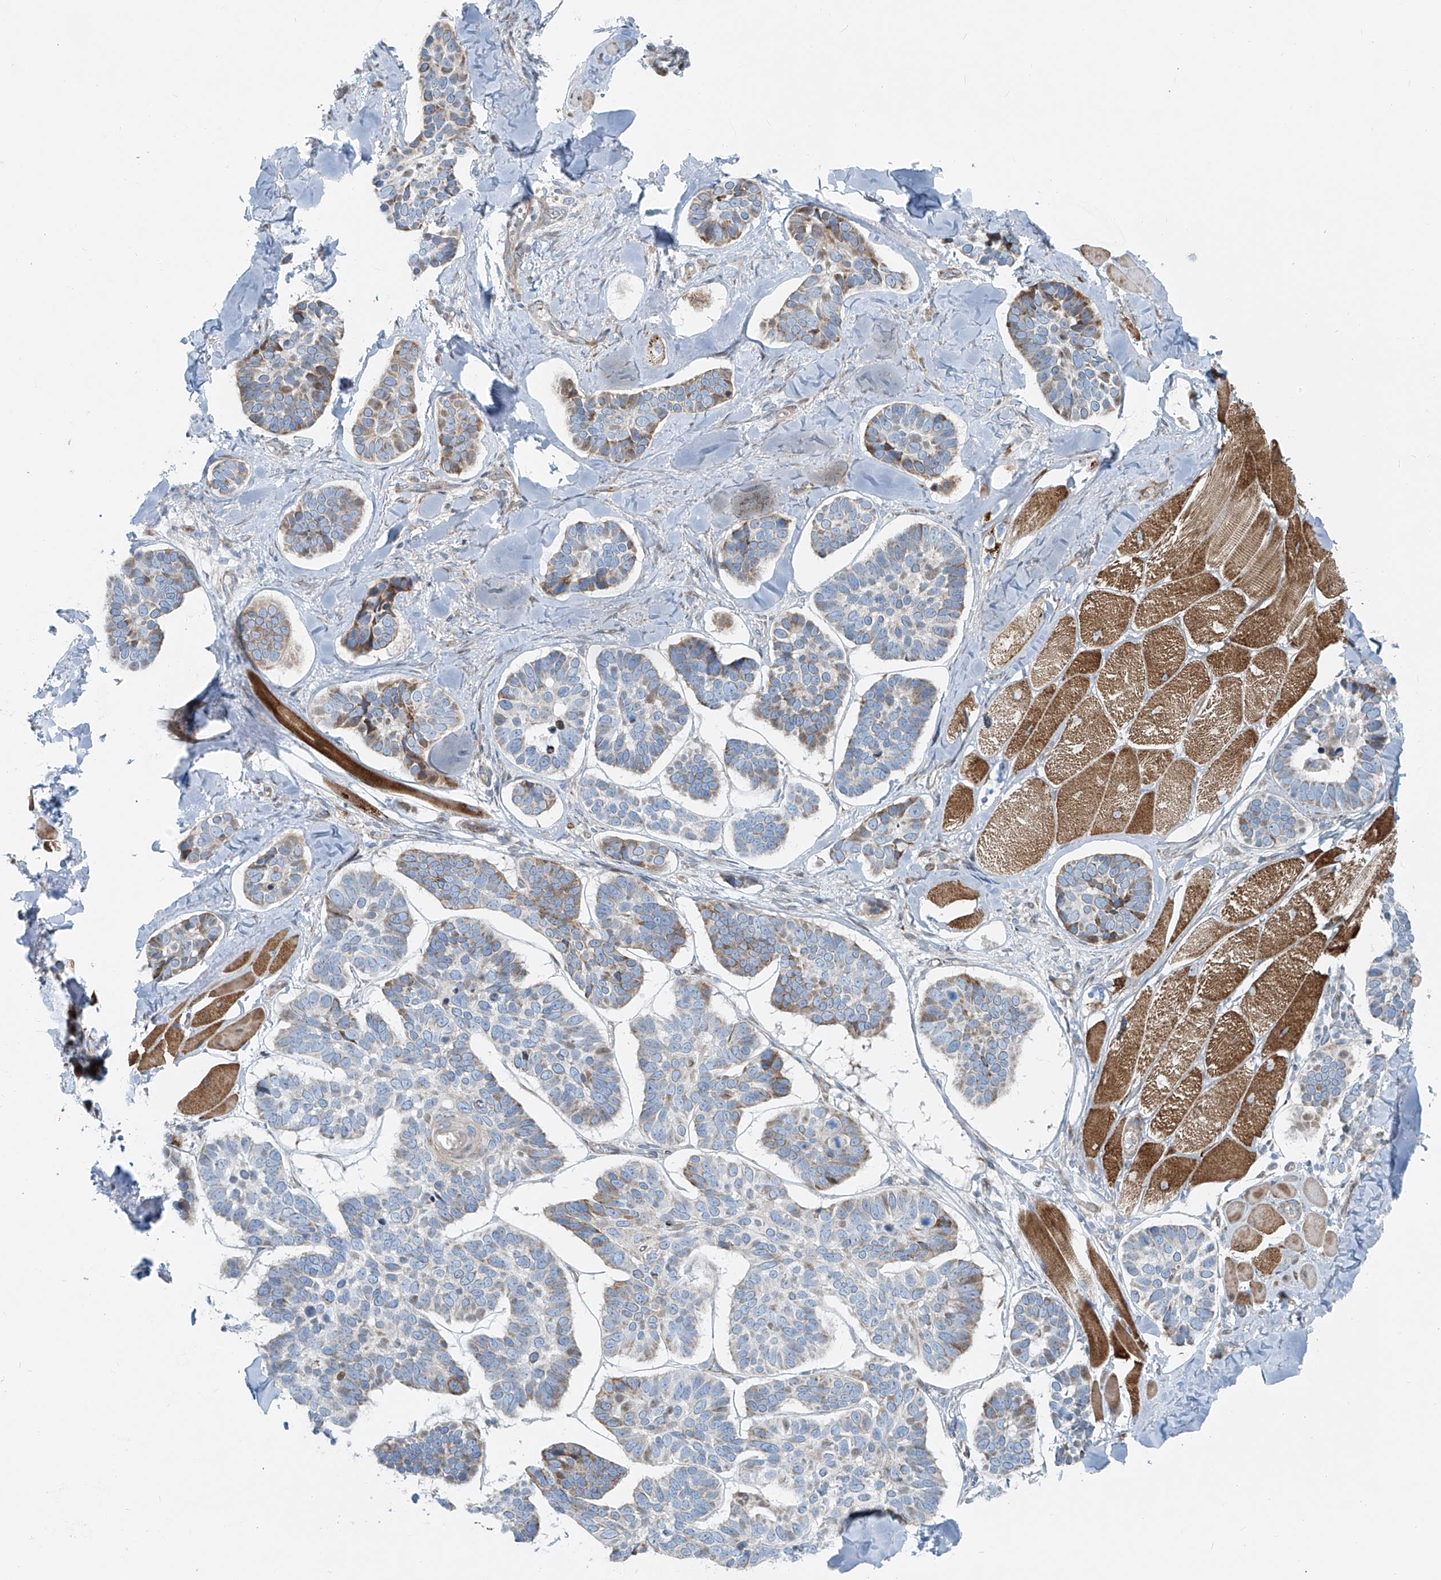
{"staining": {"intensity": "moderate", "quantity": "<25%", "location": "cytoplasmic/membranous"}, "tissue": "skin cancer", "cell_type": "Tumor cells", "image_type": "cancer", "snomed": [{"axis": "morphology", "description": "Basal cell carcinoma"}, {"axis": "topography", "description": "Skin"}], "caption": "A low amount of moderate cytoplasmic/membranous positivity is identified in approximately <25% of tumor cells in skin cancer (basal cell carcinoma) tissue.", "gene": "HIC2", "patient": {"sex": "male", "age": 62}}